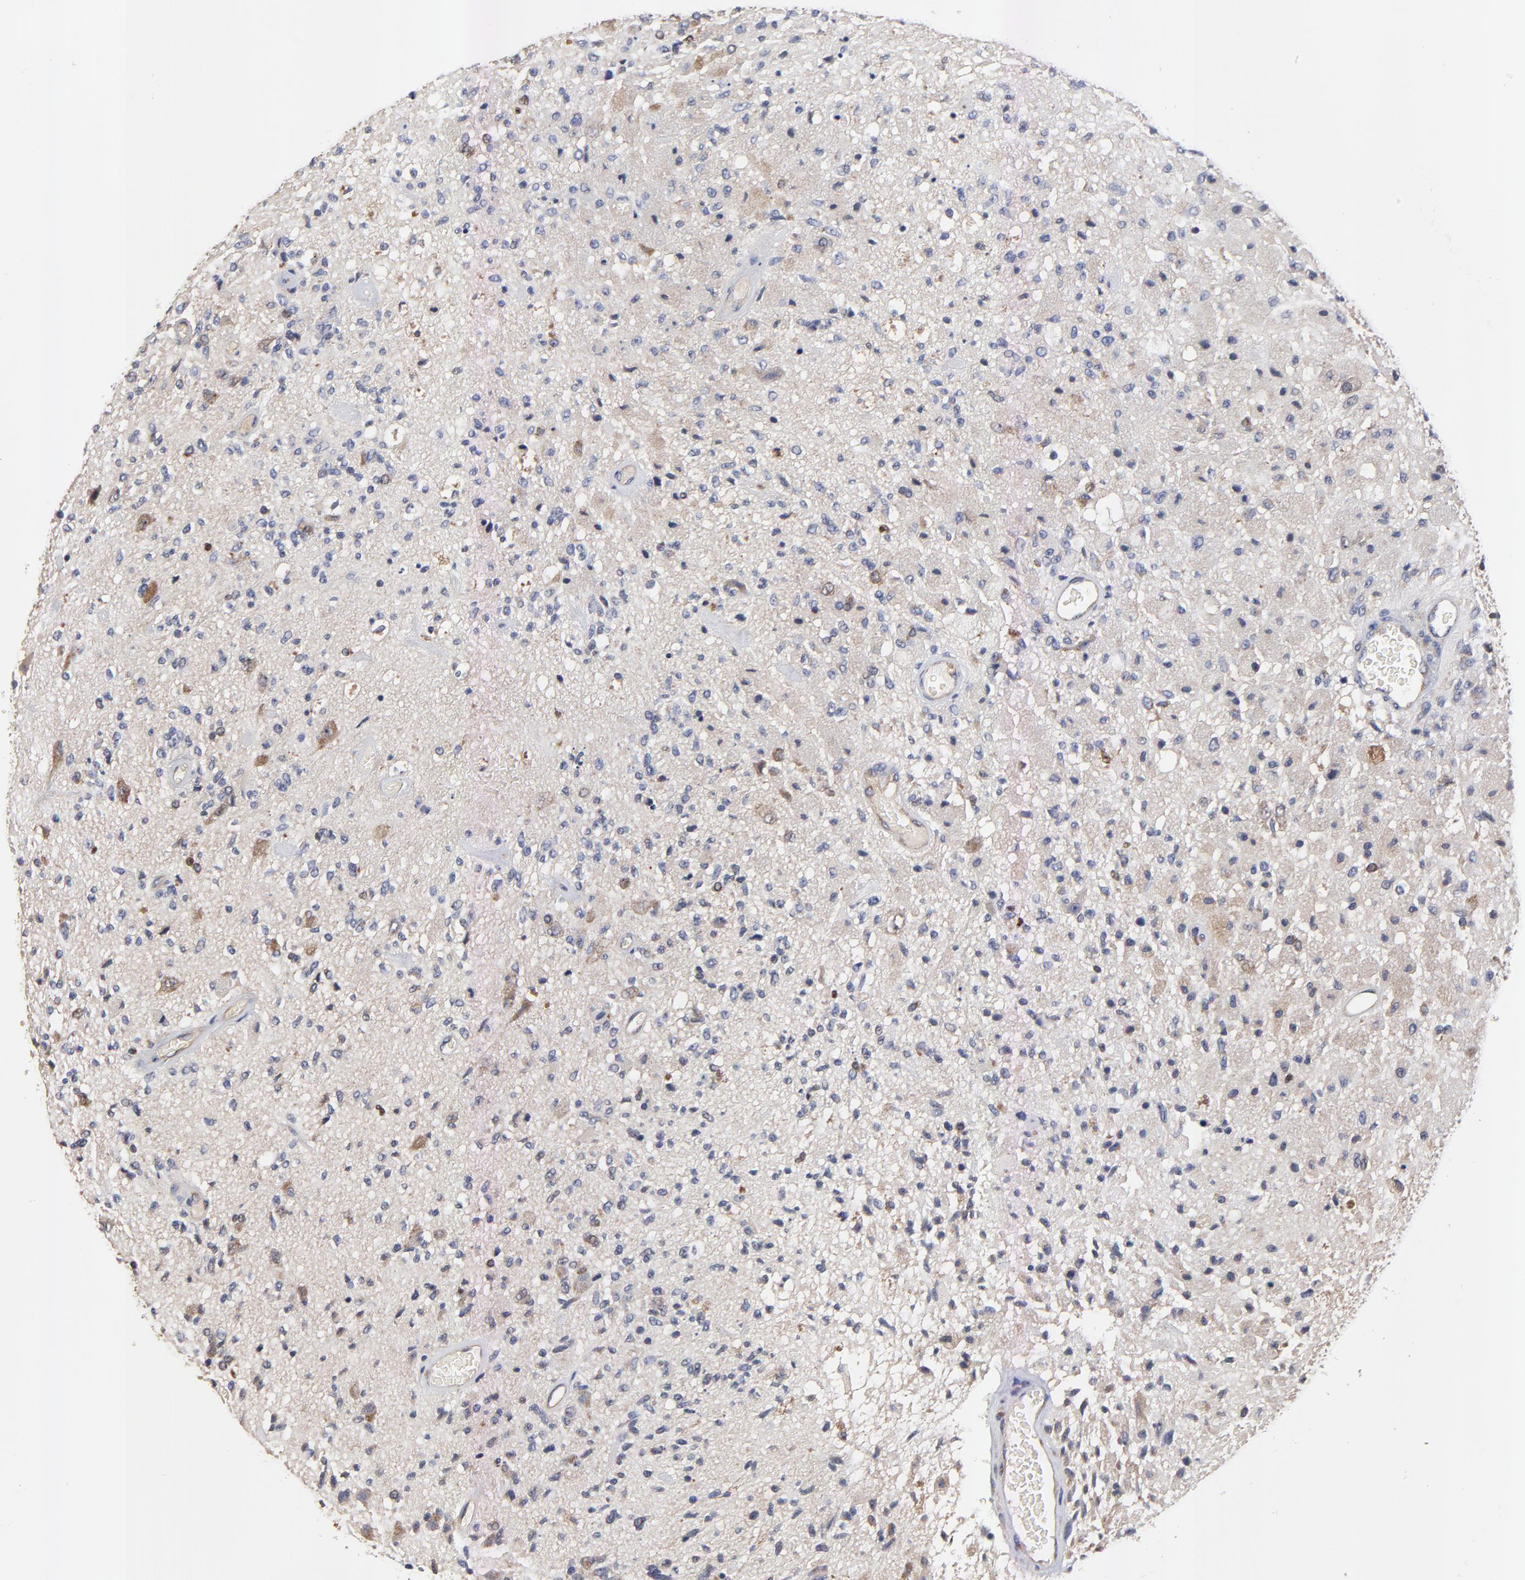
{"staining": {"intensity": "weak", "quantity": "<25%", "location": "cytoplasmic/membranous"}, "tissue": "glioma", "cell_type": "Tumor cells", "image_type": "cancer", "snomed": [{"axis": "morphology", "description": "Normal tissue, NOS"}, {"axis": "morphology", "description": "Glioma, malignant, High grade"}, {"axis": "topography", "description": "Cerebral cortex"}], "caption": "Immunohistochemical staining of human malignant glioma (high-grade) reveals no significant staining in tumor cells.", "gene": "FBXL2", "patient": {"sex": "male", "age": 77}}